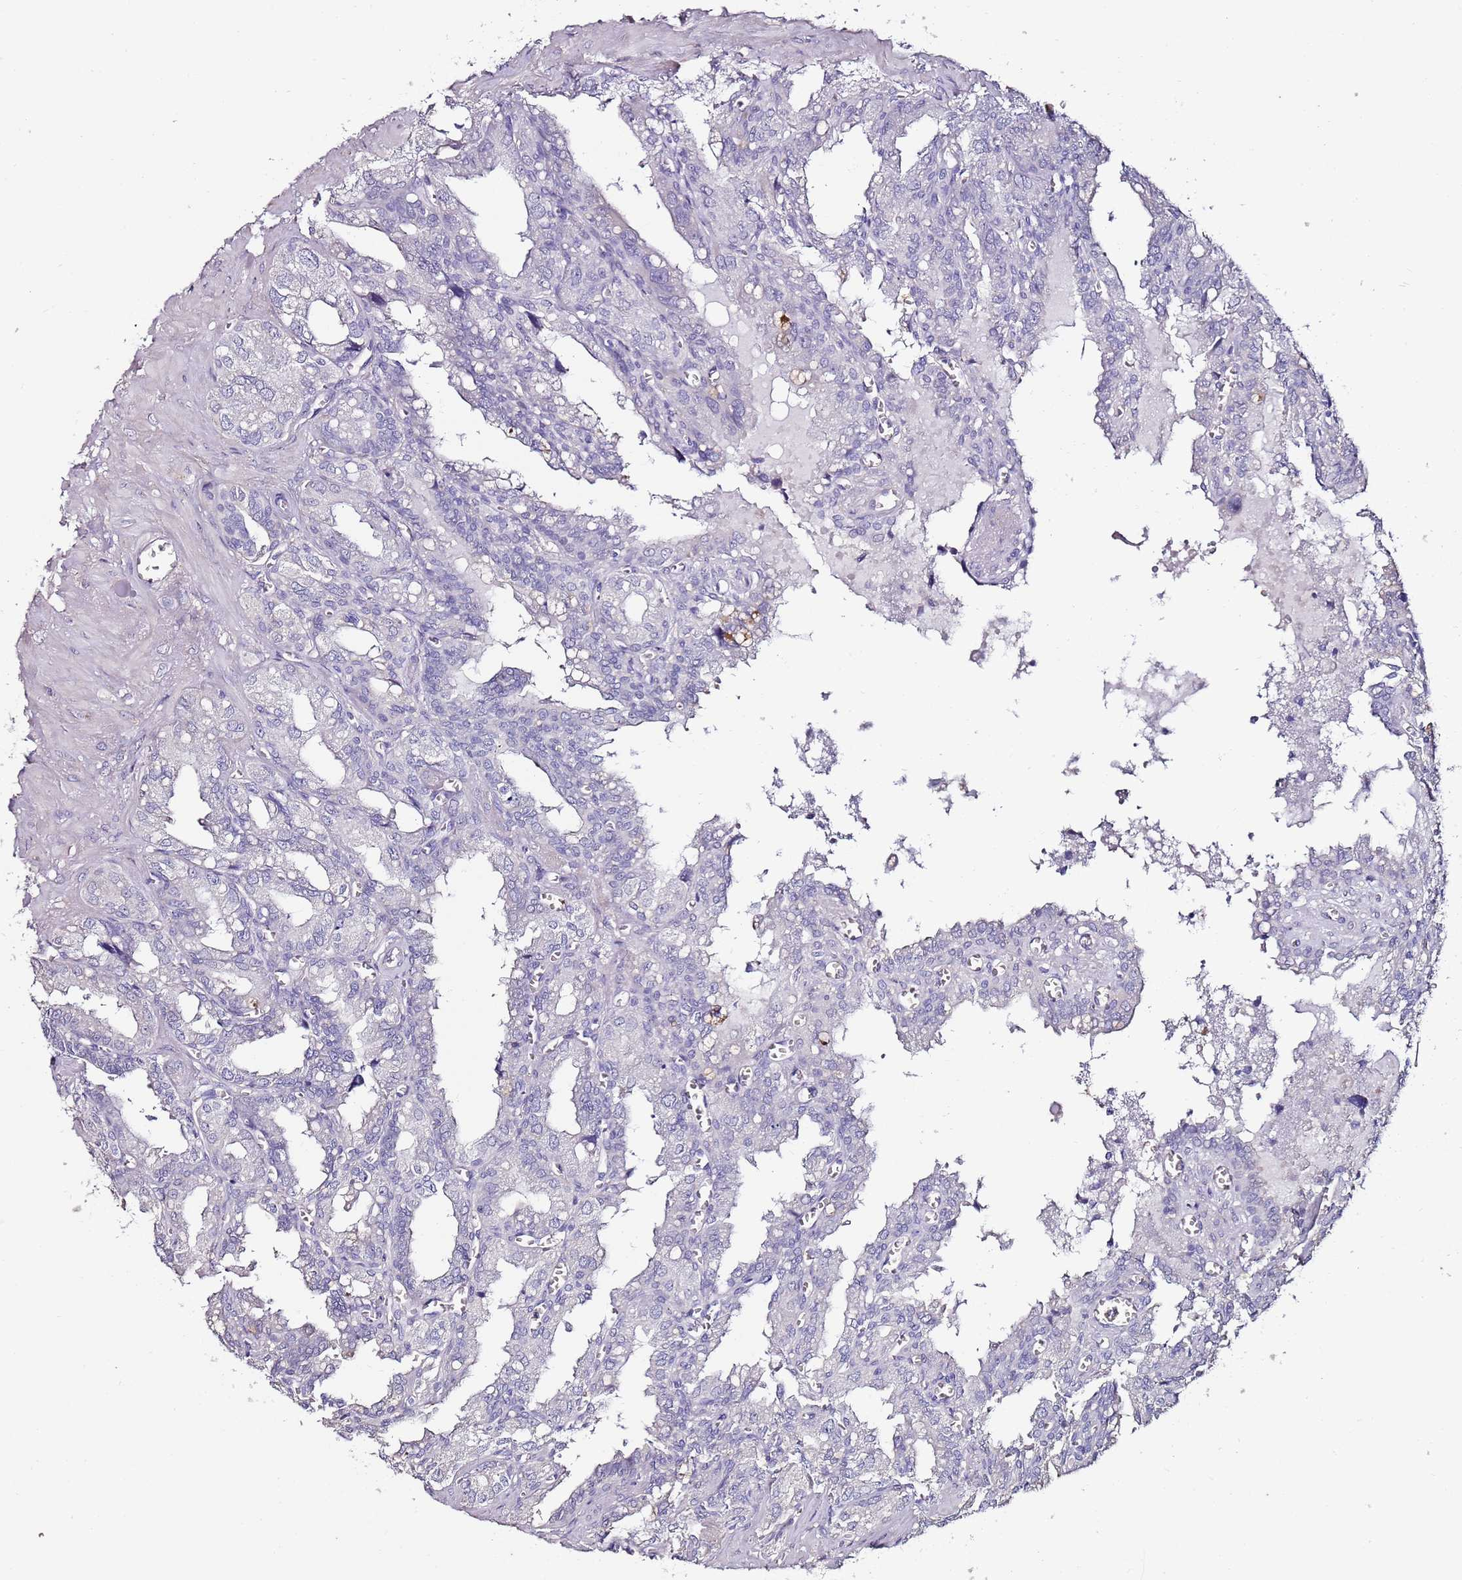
{"staining": {"intensity": "negative", "quantity": "none", "location": "none"}, "tissue": "seminal vesicle", "cell_type": "Glandular cells", "image_type": "normal", "snomed": [{"axis": "morphology", "description": "Normal tissue, NOS"}, {"axis": "topography", "description": "Seminal veicle"}], "caption": "High magnification brightfield microscopy of normal seminal vesicle stained with DAB (3,3'-diaminobenzidine) (brown) and counterstained with hematoxylin (blue): glandular cells show no significant positivity.", "gene": "C3orf80", "patient": {"sex": "male", "age": 67}}